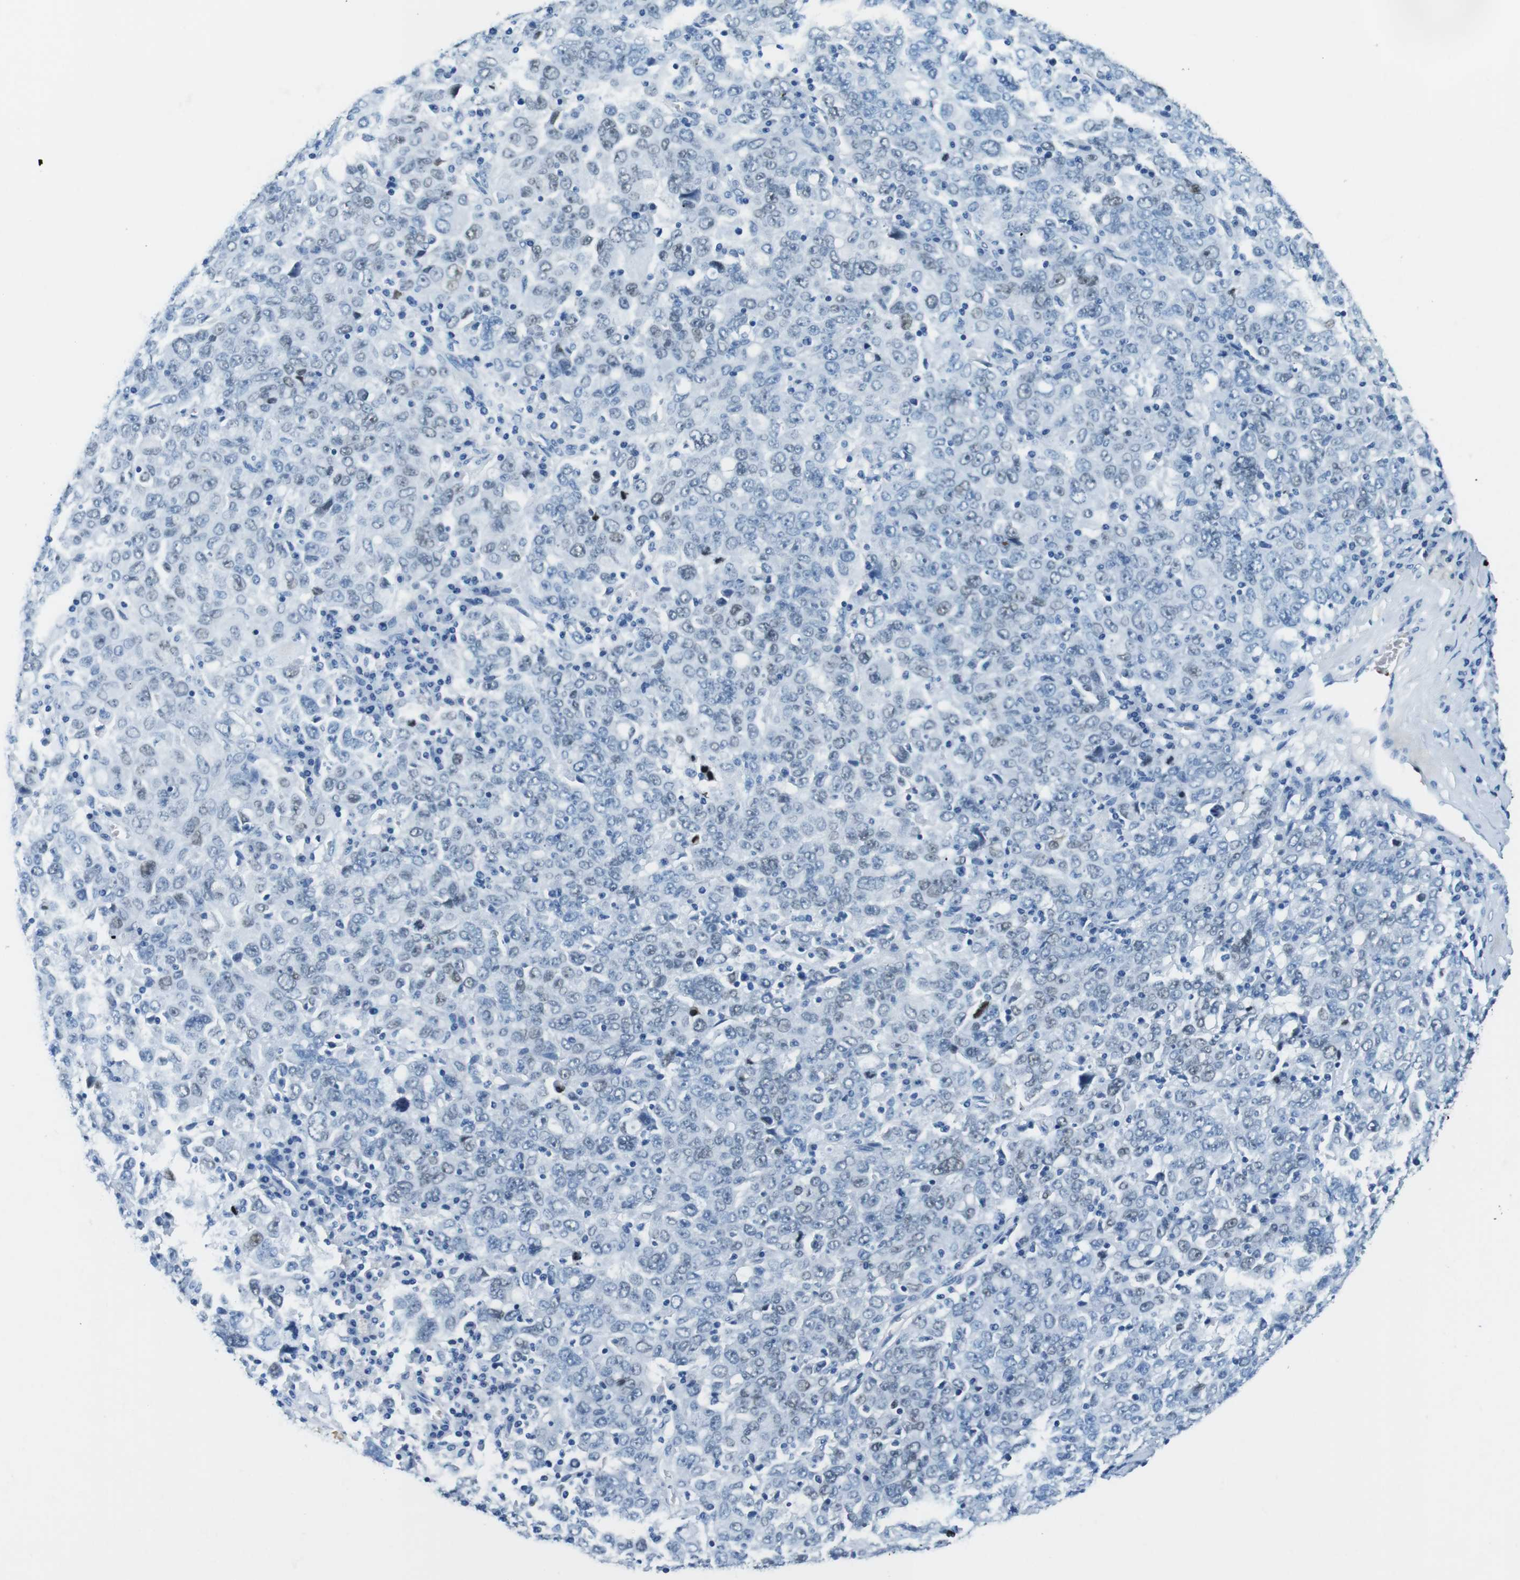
{"staining": {"intensity": "negative", "quantity": "none", "location": "none"}, "tissue": "ovarian cancer", "cell_type": "Tumor cells", "image_type": "cancer", "snomed": [{"axis": "morphology", "description": "Carcinoma, endometroid"}, {"axis": "topography", "description": "Ovary"}], "caption": "Histopathology image shows no significant protein staining in tumor cells of ovarian endometroid carcinoma.", "gene": "TFAP2C", "patient": {"sex": "female", "age": 62}}